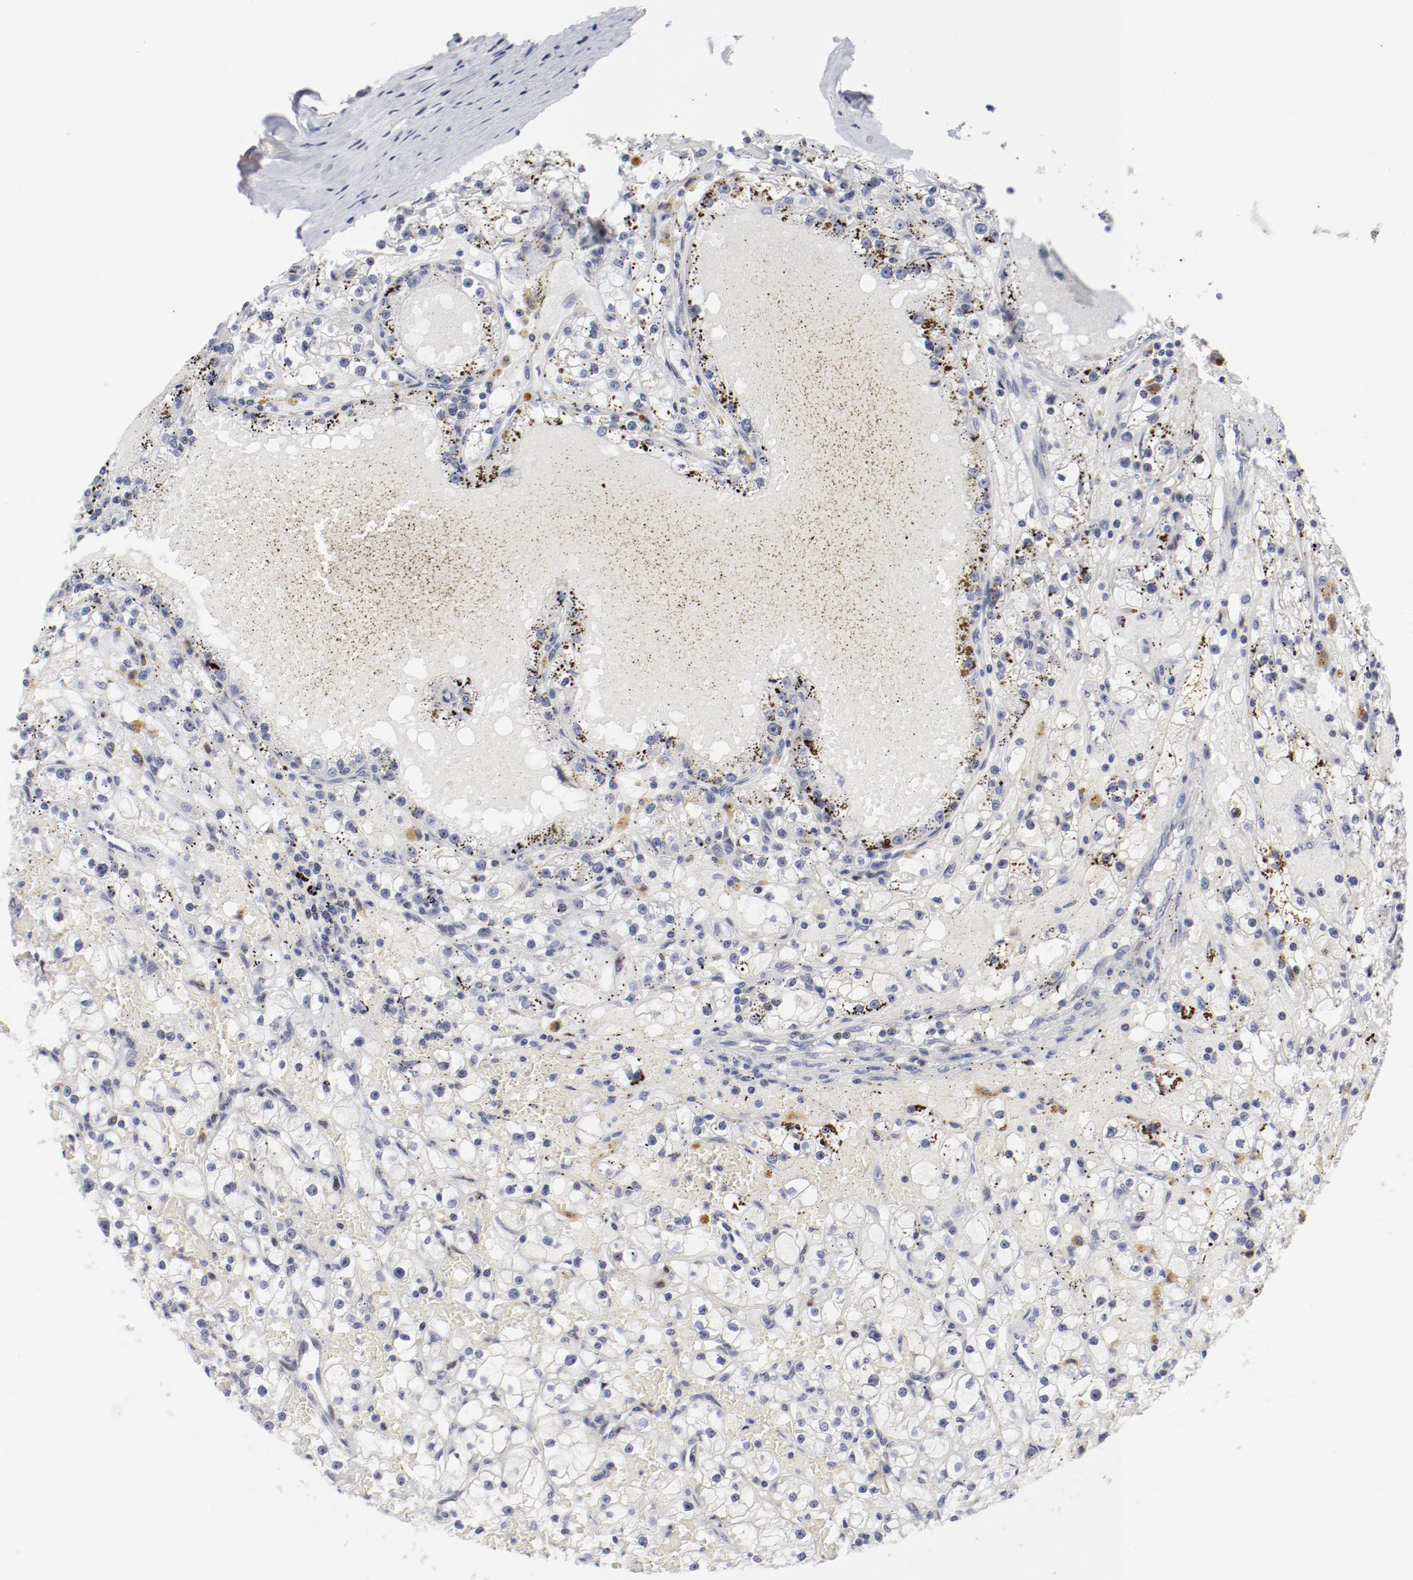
{"staining": {"intensity": "negative", "quantity": "none", "location": "none"}, "tissue": "renal cancer", "cell_type": "Tumor cells", "image_type": "cancer", "snomed": [{"axis": "morphology", "description": "Adenocarcinoma, NOS"}, {"axis": "topography", "description": "Kidney"}], "caption": "Immunohistochemistry (IHC) histopathology image of neoplastic tissue: renal adenocarcinoma stained with DAB (3,3'-diaminobenzidine) exhibits no significant protein expression in tumor cells.", "gene": "FSCB", "patient": {"sex": "male", "age": 56}}